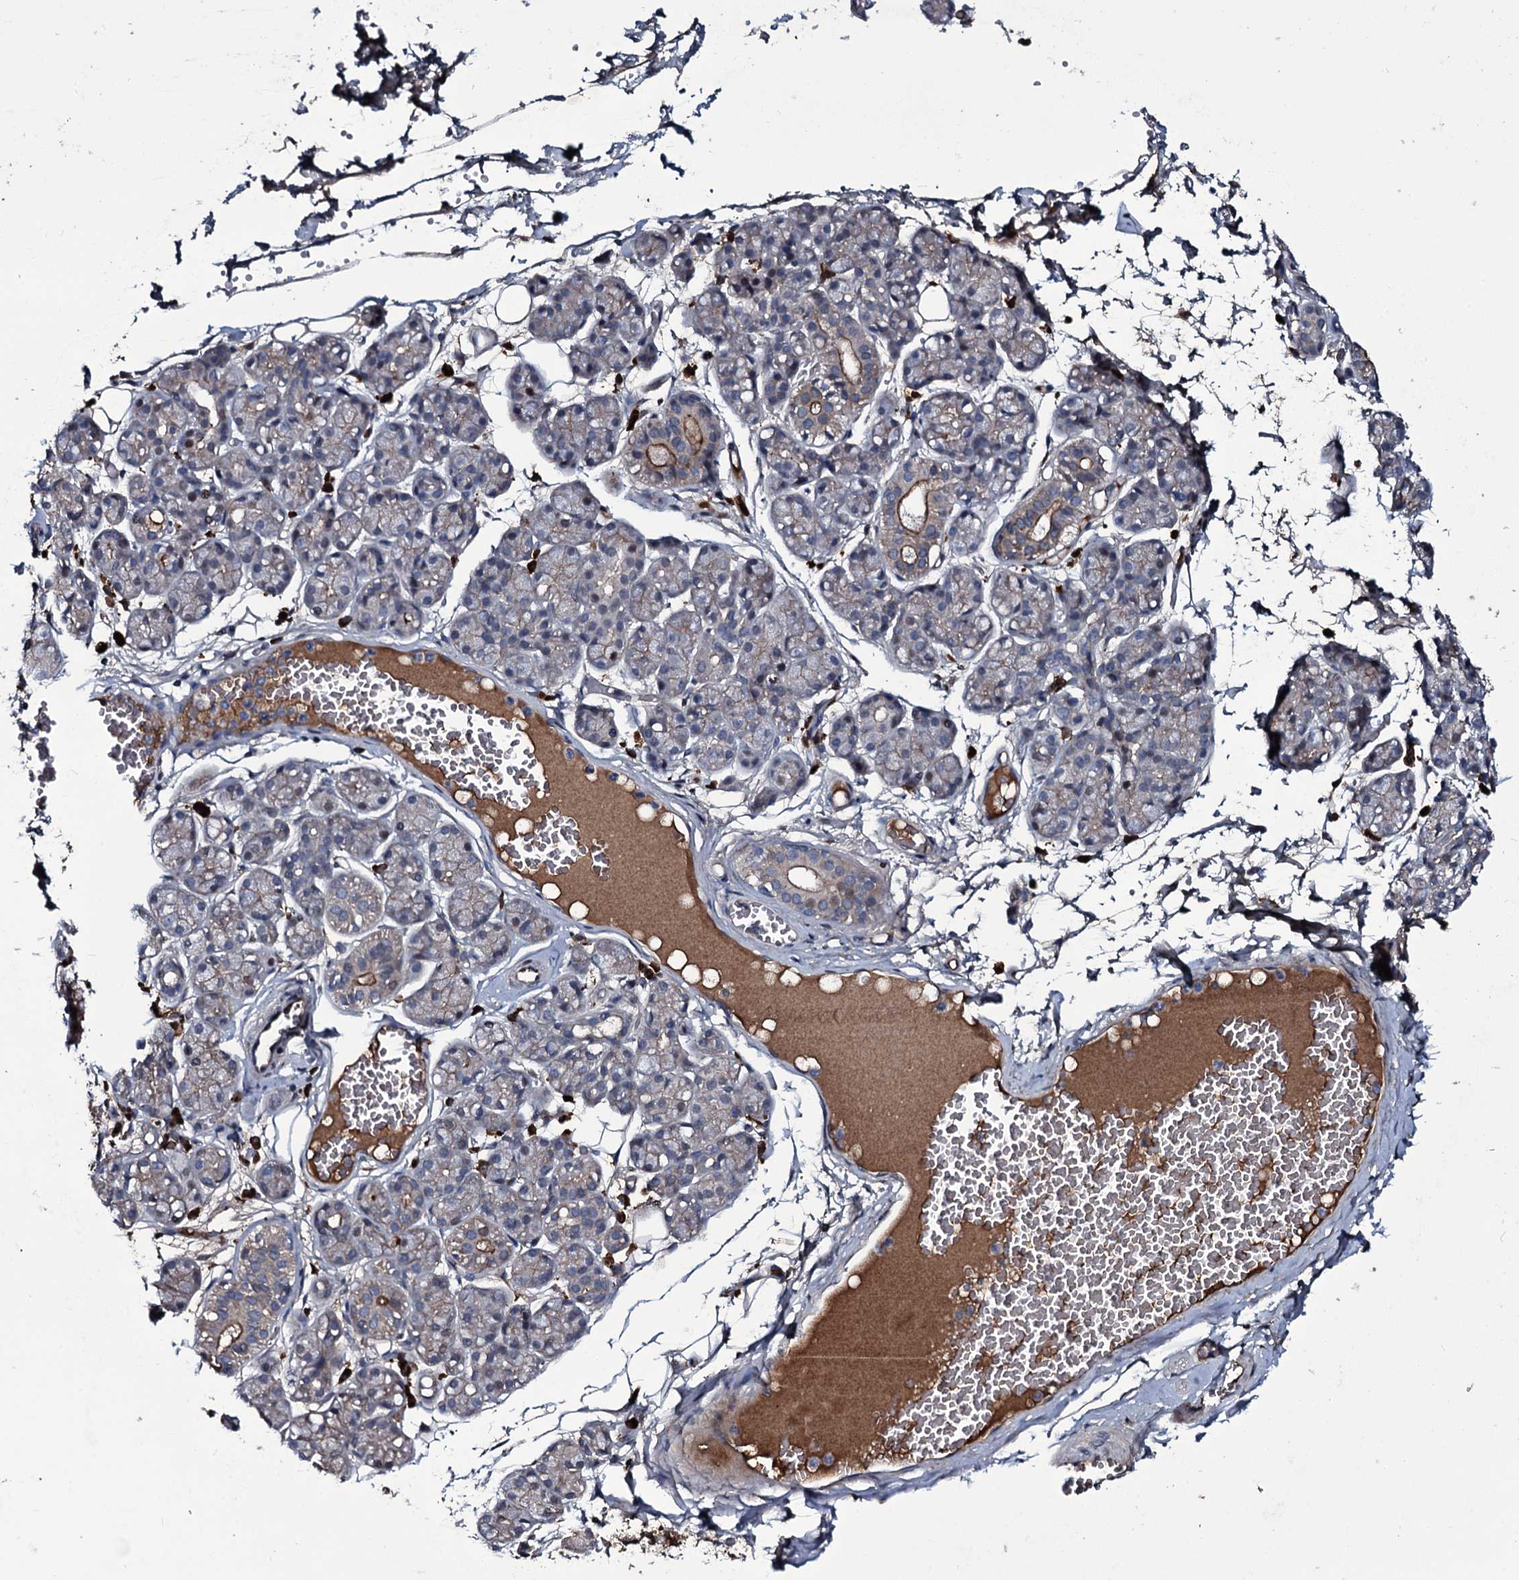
{"staining": {"intensity": "moderate", "quantity": "<25%", "location": "cytoplasmic/membranous"}, "tissue": "salivary gland", "cell_type": "Glandular cells", "image_type": "normal", "snomed": [{"axis": "morphology", "description": "Normal tissue, NOS"}, {"axis": "topography", "description": "Salivary gland"}], "caption": "High-power microscopy captured an immunohistochemistry (IHC) micrograph of unremarkable salivary gland, revealing moderate cytoplasmic/membranous positivity in approximately <25% of glandular cells. (DAB = brown stain, brightfield microscopy at high magnification).", "gene": "LYG2", "patient": {"sex": "male", "age": 63}}